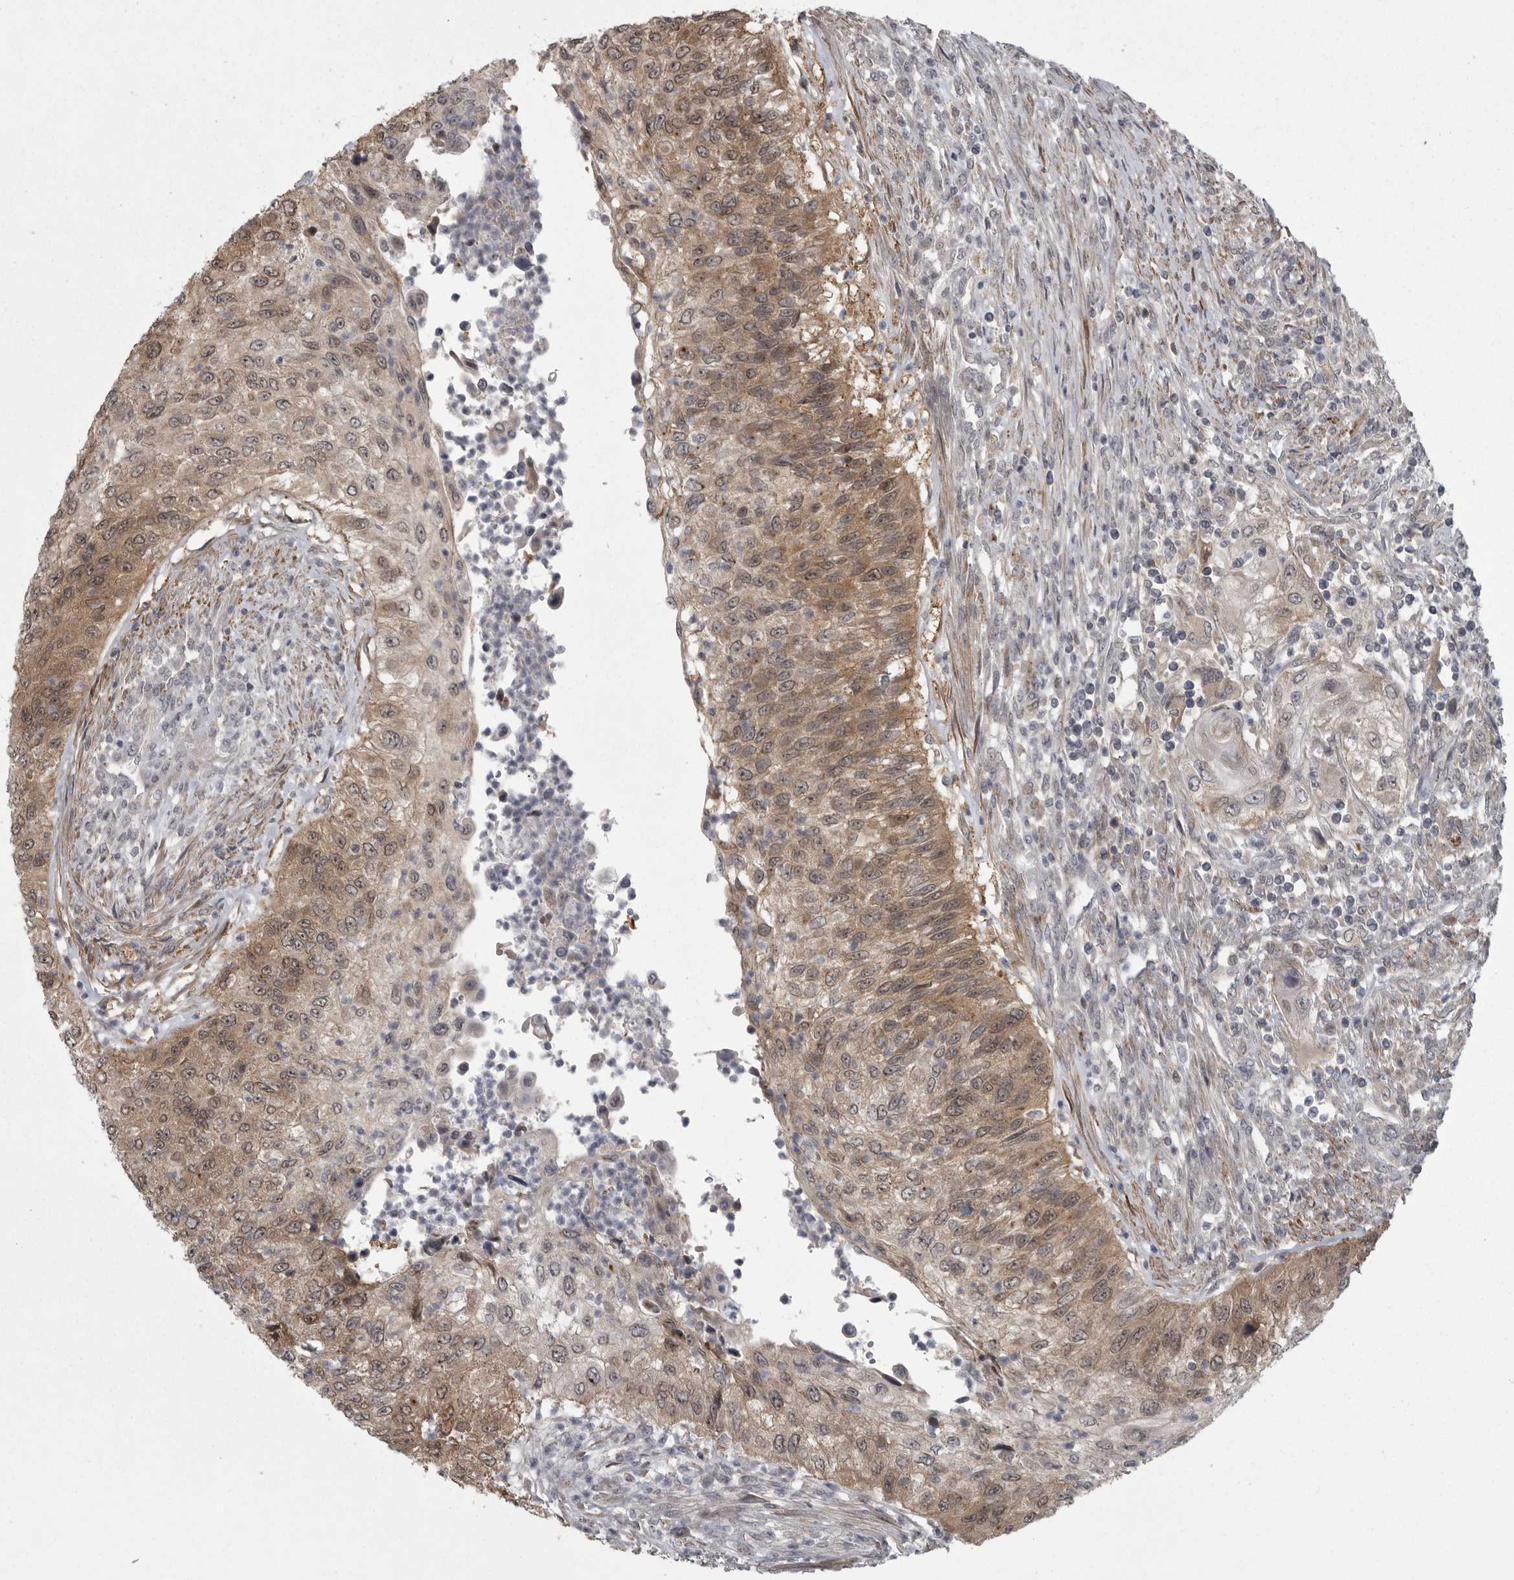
{"staining": {"intensity": "moderate", "quantity": "25%-75%", "location": "cytoplasmic/membranous"}, "tissue": "urothelial cancer", "cell_type": "Tumor cells", "image_type": "cancer", "snomed": [{"axis": "morphology", "description": "Urothelial carcinoma, High grade"}, {"axis": "topography", "description": "Urinary bladder"}], "caption": "Immunohistochemistry (DAB (3,3'-diaminobenzidine)) staining of human urothelial cancer demonstrates moderate cytoplasmic/membranous protein staining in about 25%-75% of tumor cells.", "gene": "PPP1R9A", "patient": {"sex": "female", "age": 60}}